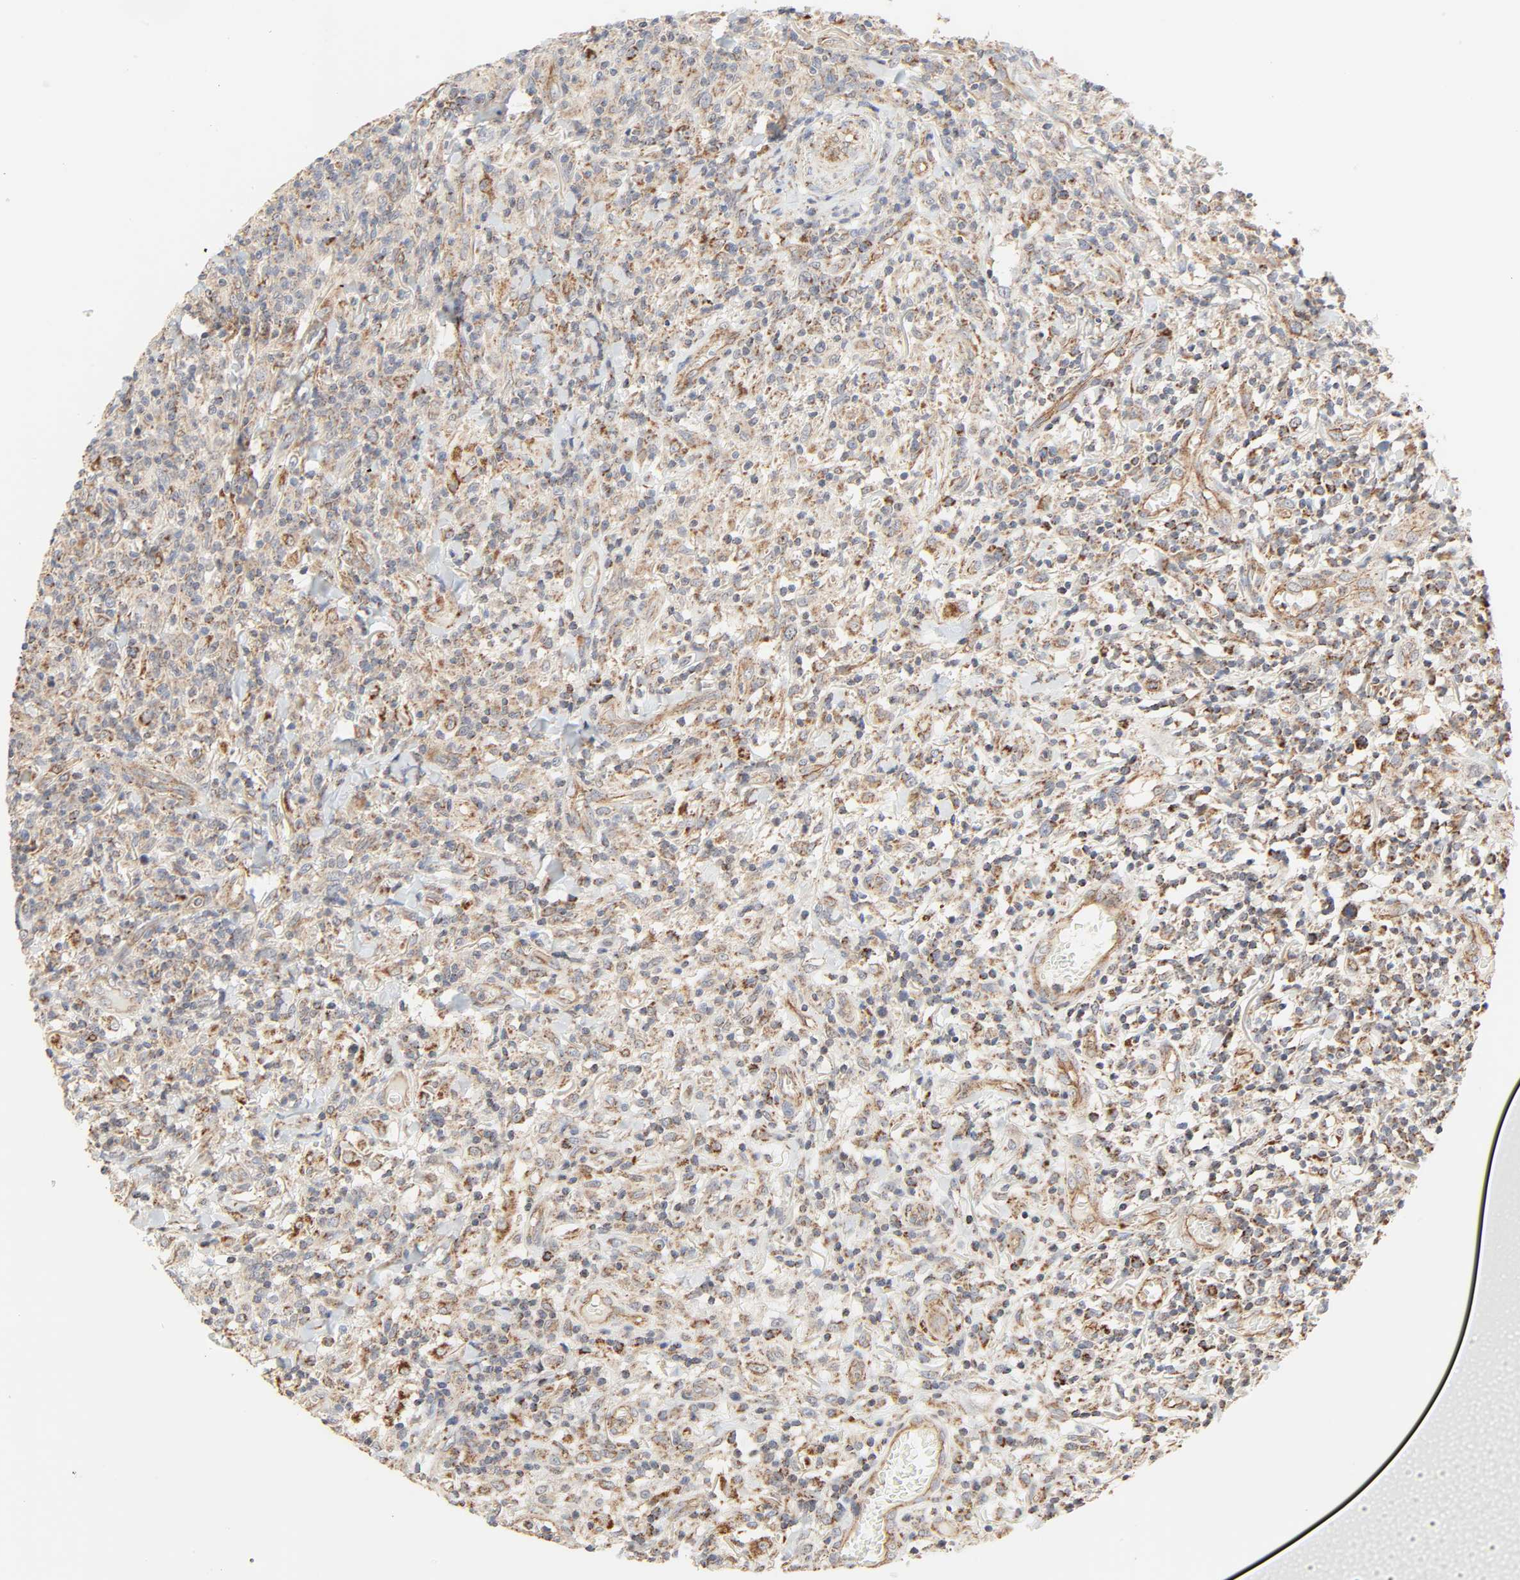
{"staining": {"intensity": "moderate", "quantity": ">75%", "location": "cytoplasmic/membranous"}, "tissue": "thyroid cancer", "cell_type": "Tumor cells", "image_type": "cancer", "snomed": [{"axis": "morphology", "description": "Carcinoma, NOS"}, {"axis": "topography", "description": "Thyroid gland"}], "caption": "Human thyroid carcinoma stained with a protein marker demonstrates moderate staining in tumor cells.", "gene": "ZMAT5", "patient": {"sex": "female", "age": 77}}